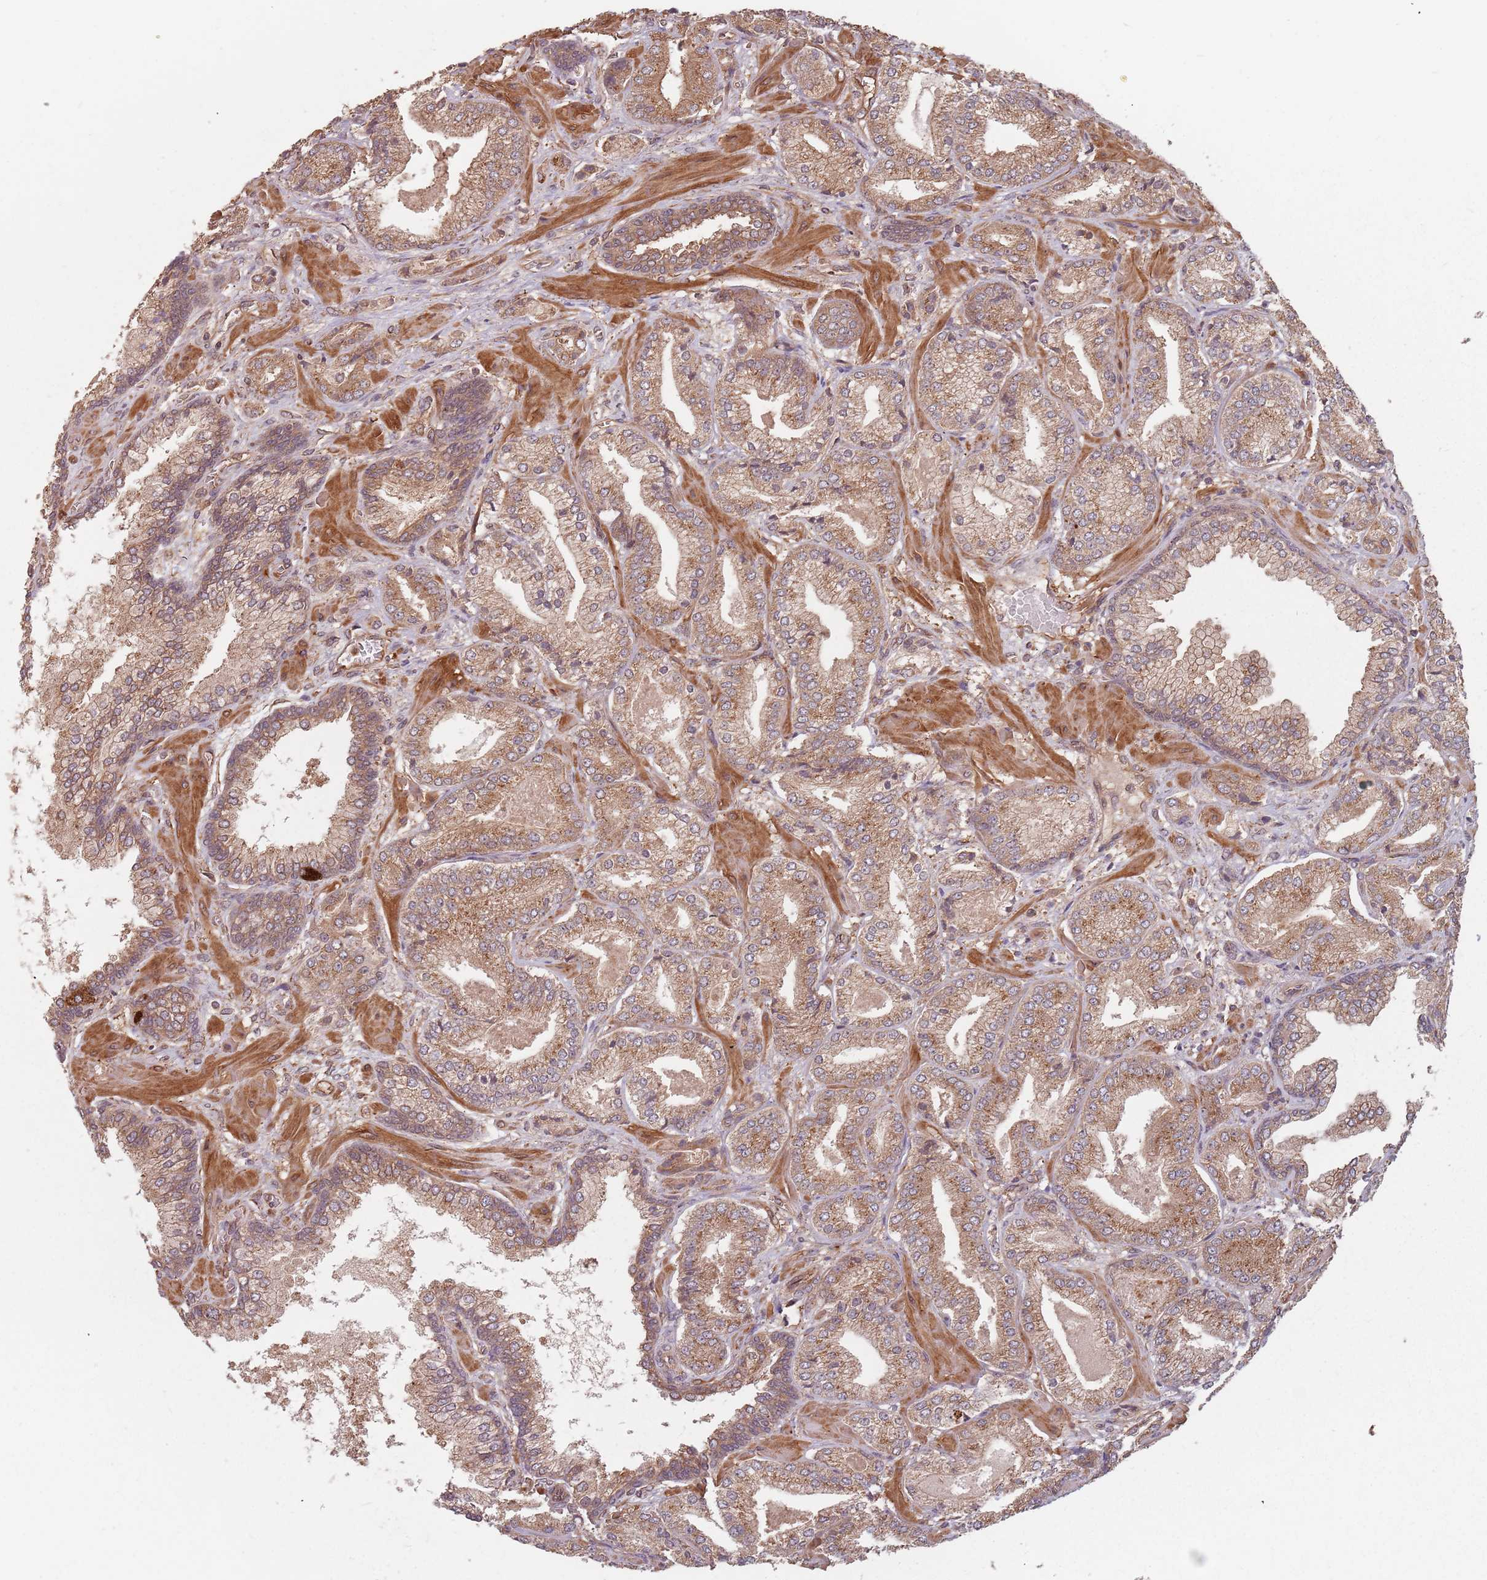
{"staining": {"intensity": "moderate", "quantity": ">75%", "location": "cytoplasmic/membranous"}, "tissue": "prostate cancer", "cell_type": "Tumor cells", "image_type": "cancer", "snomed": [{"axis": "morphology", "description": "Adenocarcinoma, High grade"}, {"axis": "topography", "description": "Prostate"}], "caption": "This is a histology image of IHC staining of prostate cancer (high-grade adenocarcinoma), which shows moderate positivity in the cytoplasmic/membranous of tumor cells.", "gene": "C3orf14", "patient": {"sex": "male", "age": 63}}